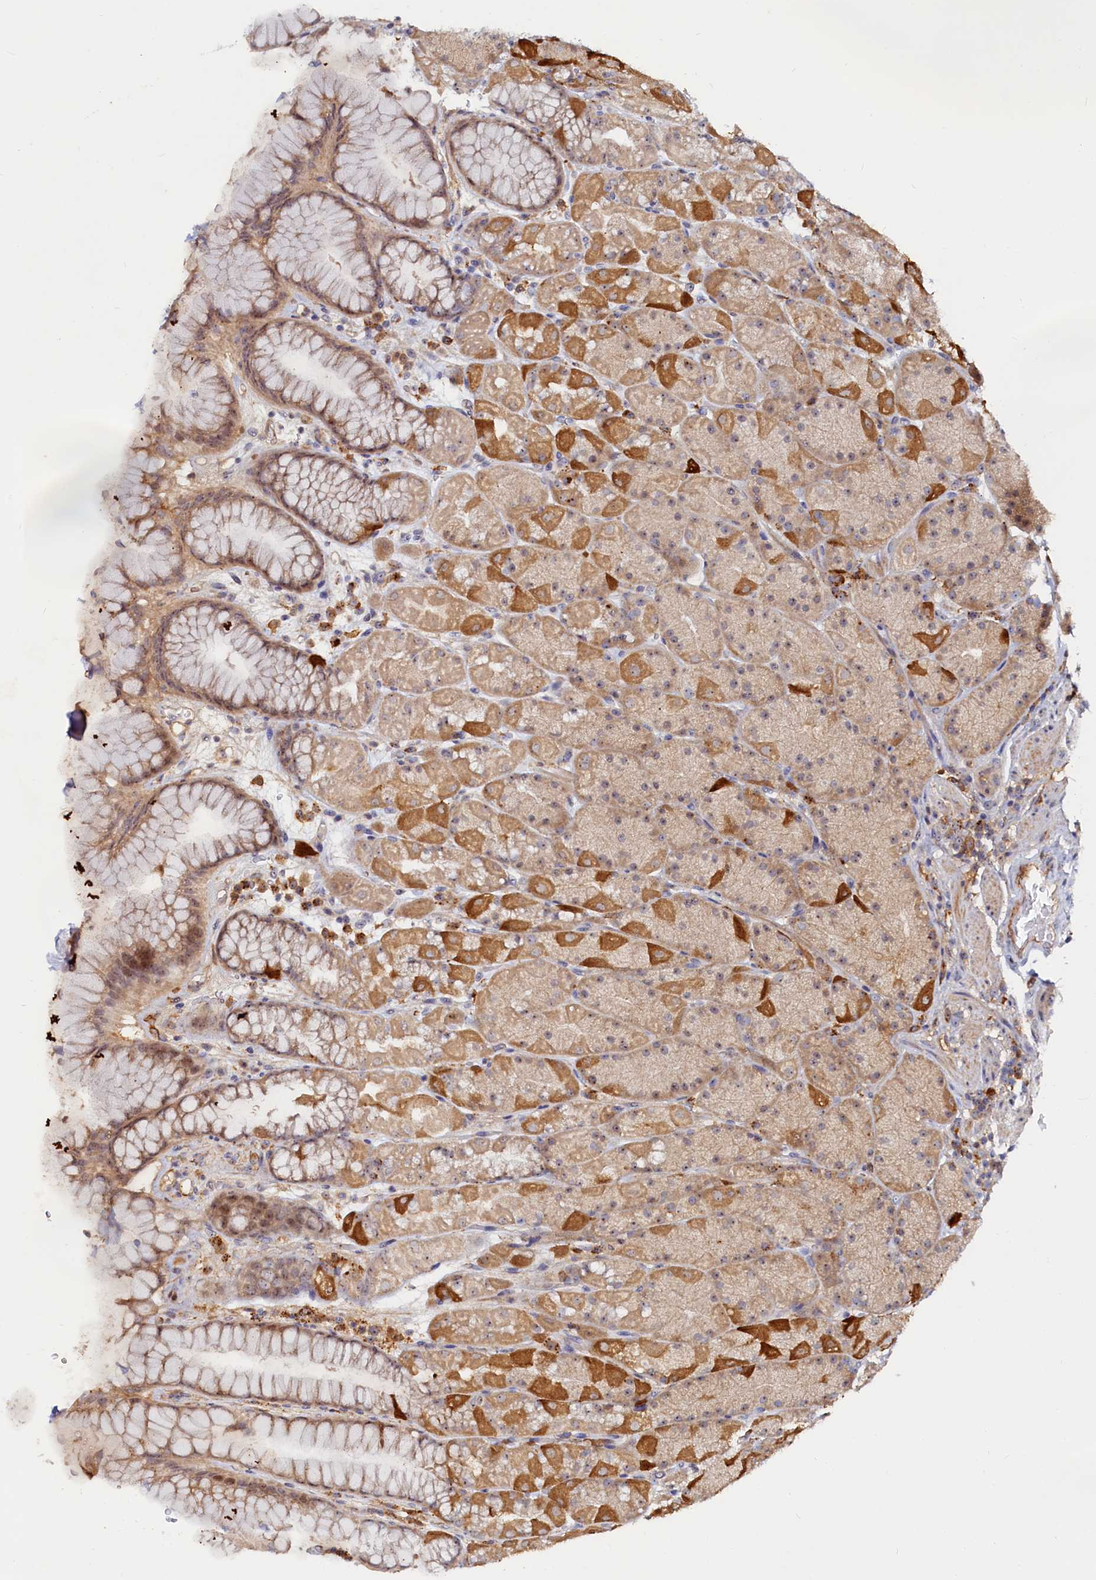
{"staining": {"intensity": "moderate", "quantity": "25%-75%", "location": "cytoplasmic/membranous,nuclear"}, "tissue": "stomach", "cell_type": "Glandular cells", "image_type": "normal", "snomed": [{"axis": "morphology", "description": "Normal tissue, NOS"}, {"axis": "topography", "description": "Stomach, upper"}, {"axis": "topography", "description": "Stomach, lower"}], "caption": "Protein staining demonstrates moderate cytoplasmic/membranous,nuclear expression in approximately 25%-75% of glandular cells in benign stomach. (DAB IHC, brown staining for protein, blue staining for nuclei).", "gene": "RGS7BP", "patient": {"sex": "male", "age": 67}}